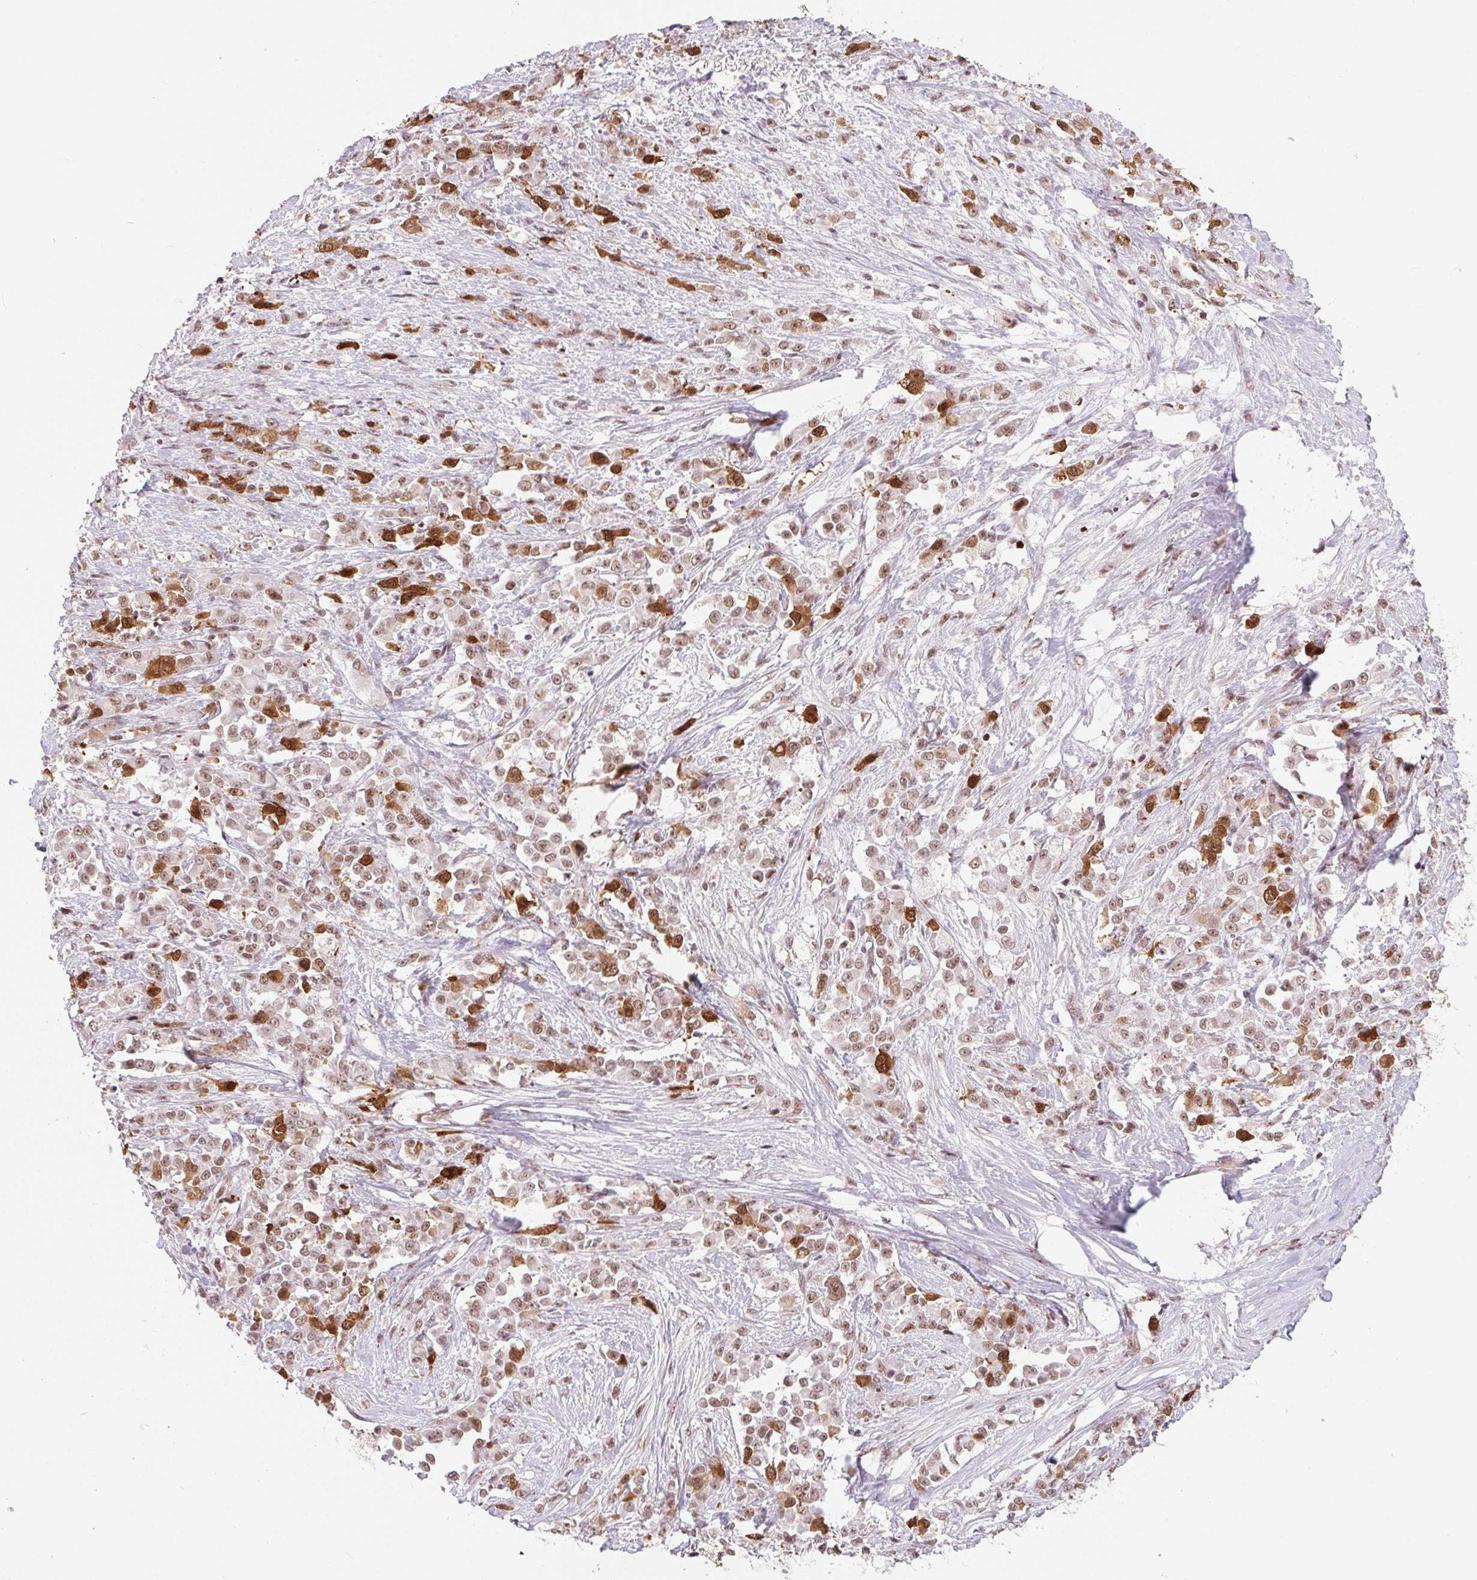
{"staining": {"intensity": "strong", "quantity": "25%-75%", "location": "cytoplasmic/membranous,nuclear"}, "tissue": "stomach cancer", "cell_type": "Tumor cells", "image_type": "cancer", "snomed": [{"axis": "morphology", "description": "Adenocarcinoma, NOS"}, {"axis": "topography", "description": "Stomach"}], "caption": "Strong cytoplasmic/membranous and nuclear staining for a protein is present in about 25%-75% of tumor cells of stomach adenocarcinoma using IHC.", "gene": "CD2BP2", "patient": {"sex": "female", "age": 76}}